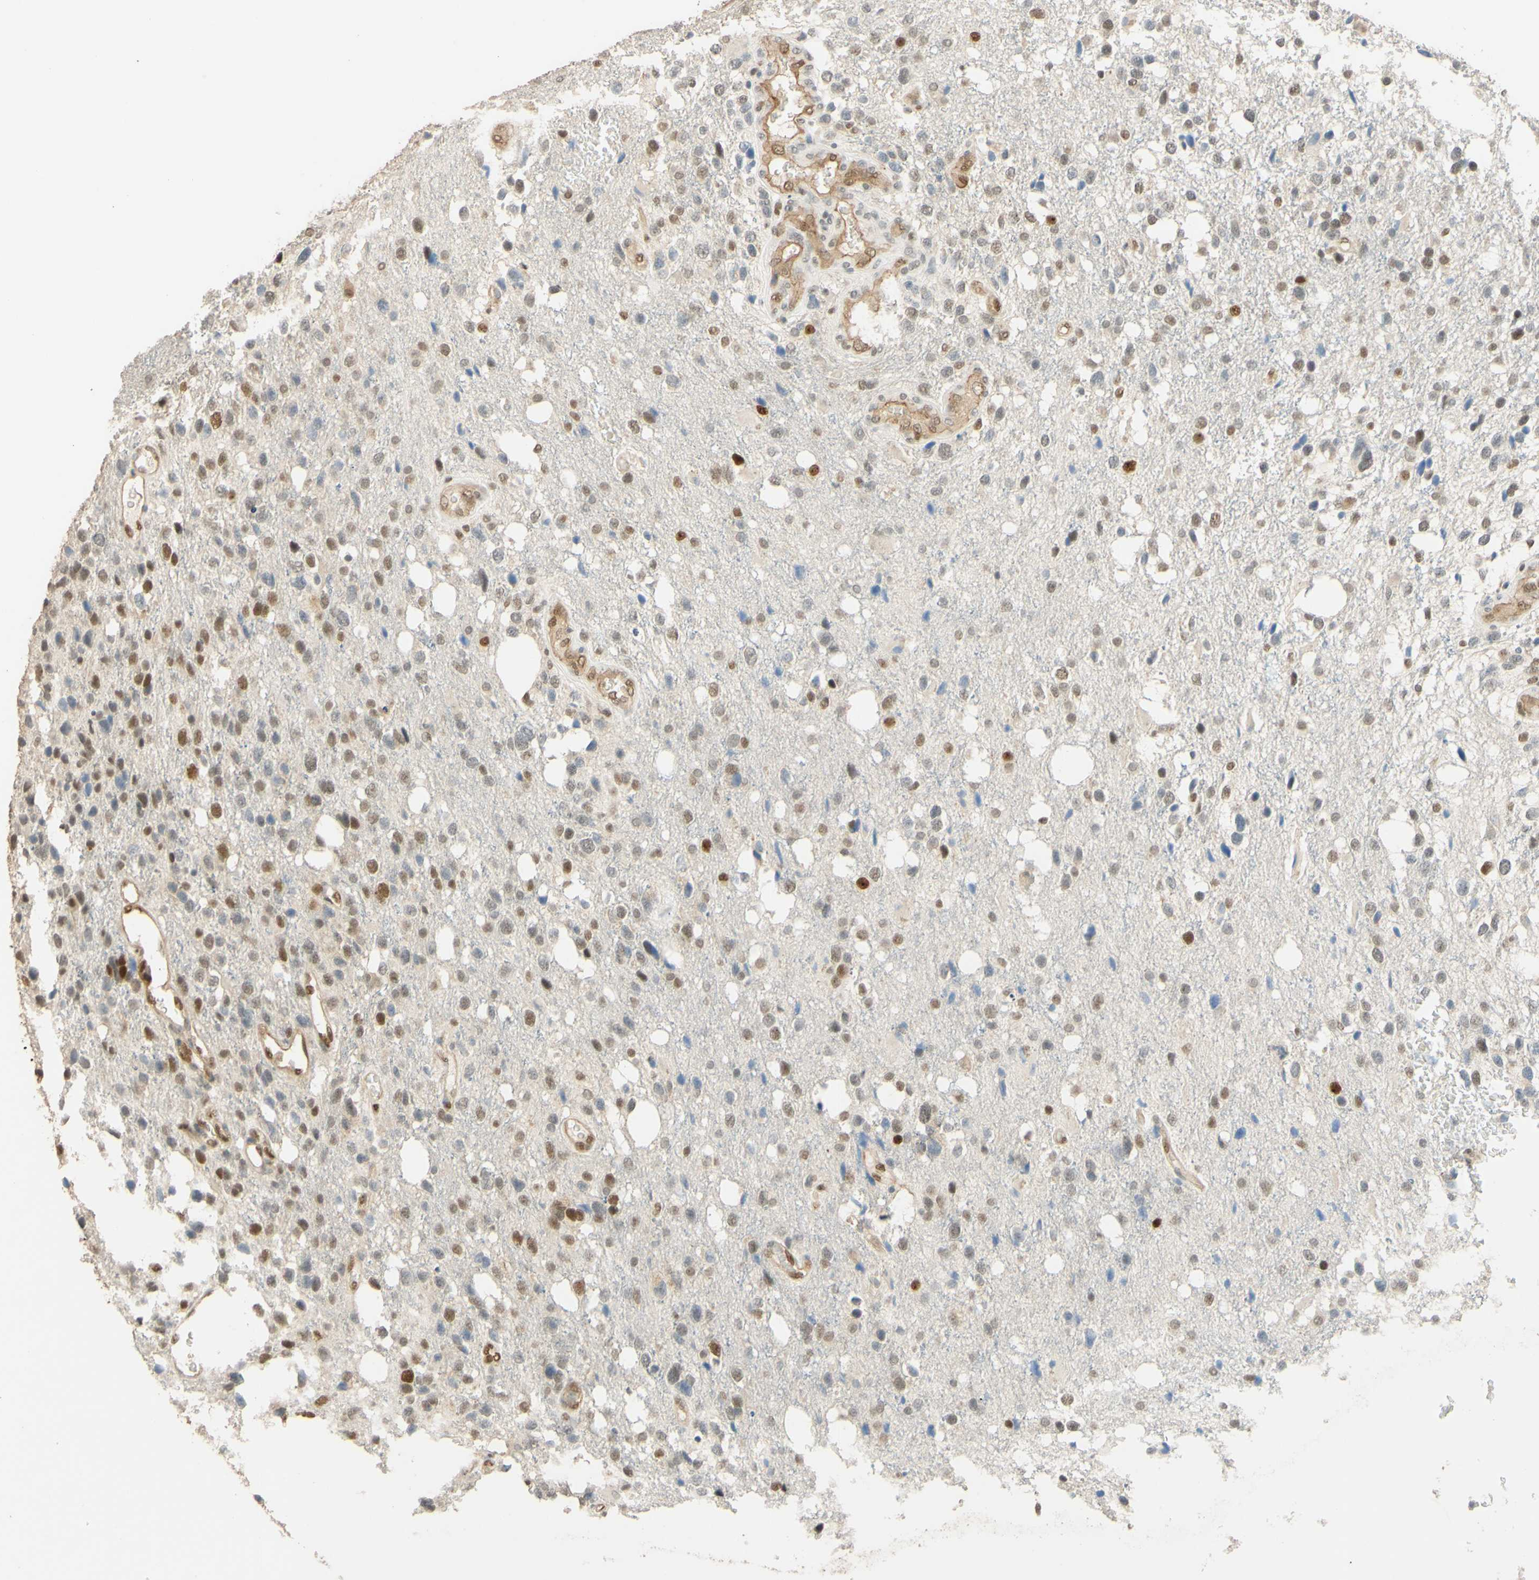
{"staining": {"intensity": "moderate", "quantity": "25%-75%", "location": "nuclear"}, "tissue": "glioma", "cell_type": "Tumor cells", "image_type": "cancer", "snomed": [{"axis": "morphology", "description": "Glioma, malignant, High grade"}, {"axis": "topography", "description": "Brain"}], "caption": "A high-resolution histopathology image shows IHC staining of glioma, which exhibits moderate nuclear staining in about 25%-75% of tumor cells.", "gene": "POLB", "patient": {"sex": "female", "age": 58}}